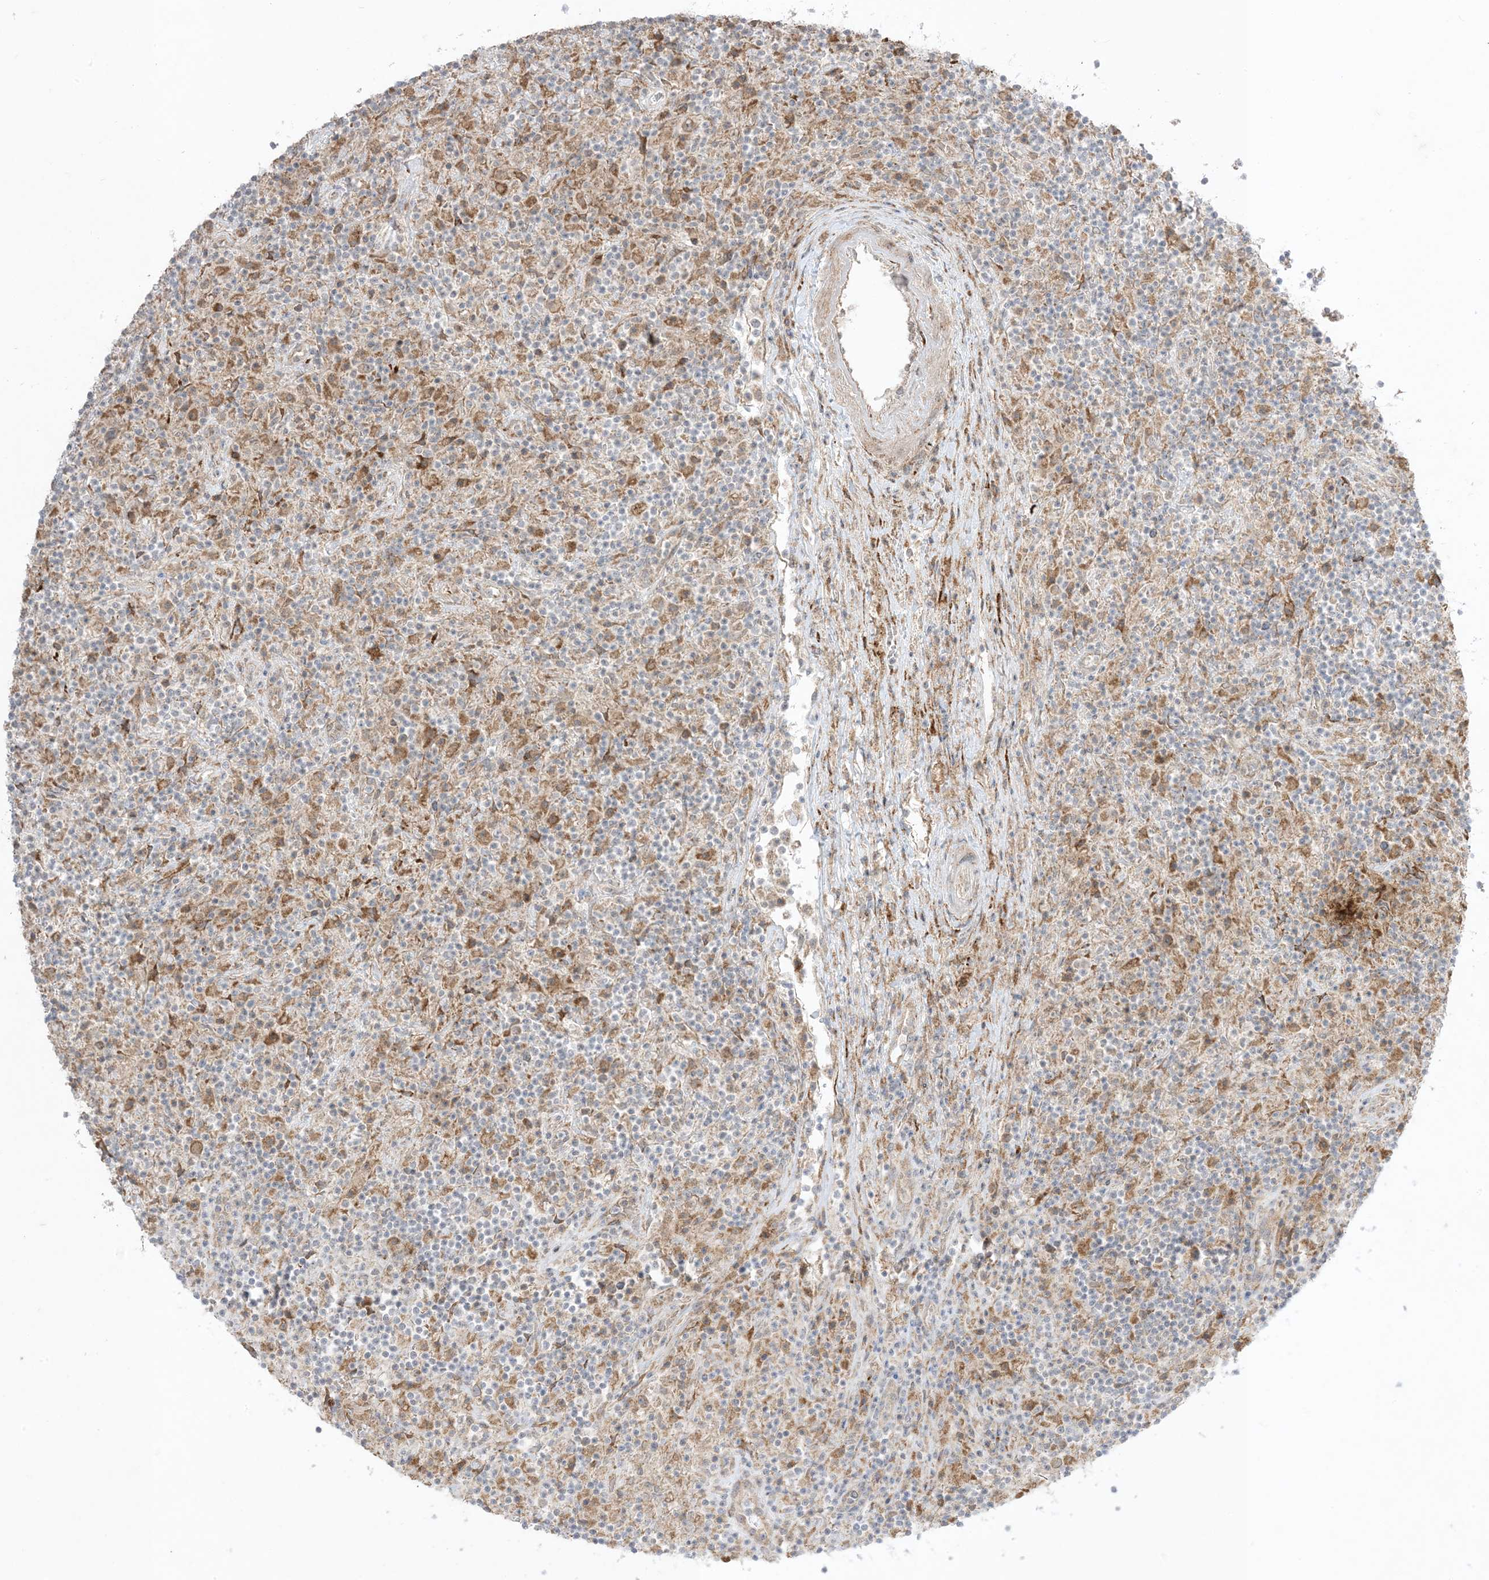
{"staining": {"intensity": "weak", "quantity": ">75%", "location": "cytoplasmic/membranous"}, "tissue": "lymphoma", "cell_type": "Tumor cells", "image_type": "cancer", "snomed": [{"axis": "morphology", "description": "Hodgkin's disease, NOS"}, {"axis": "topography", "description": "Lymph node"}], "caption": "There is low levels of weak cytoplasmic/membranous expression in tumor cells of lymphoma, as demonstrated by immunohistochemical staining (brown color).", "gene": "ODC1", "patient": {"sex": "male", "age": 70}}